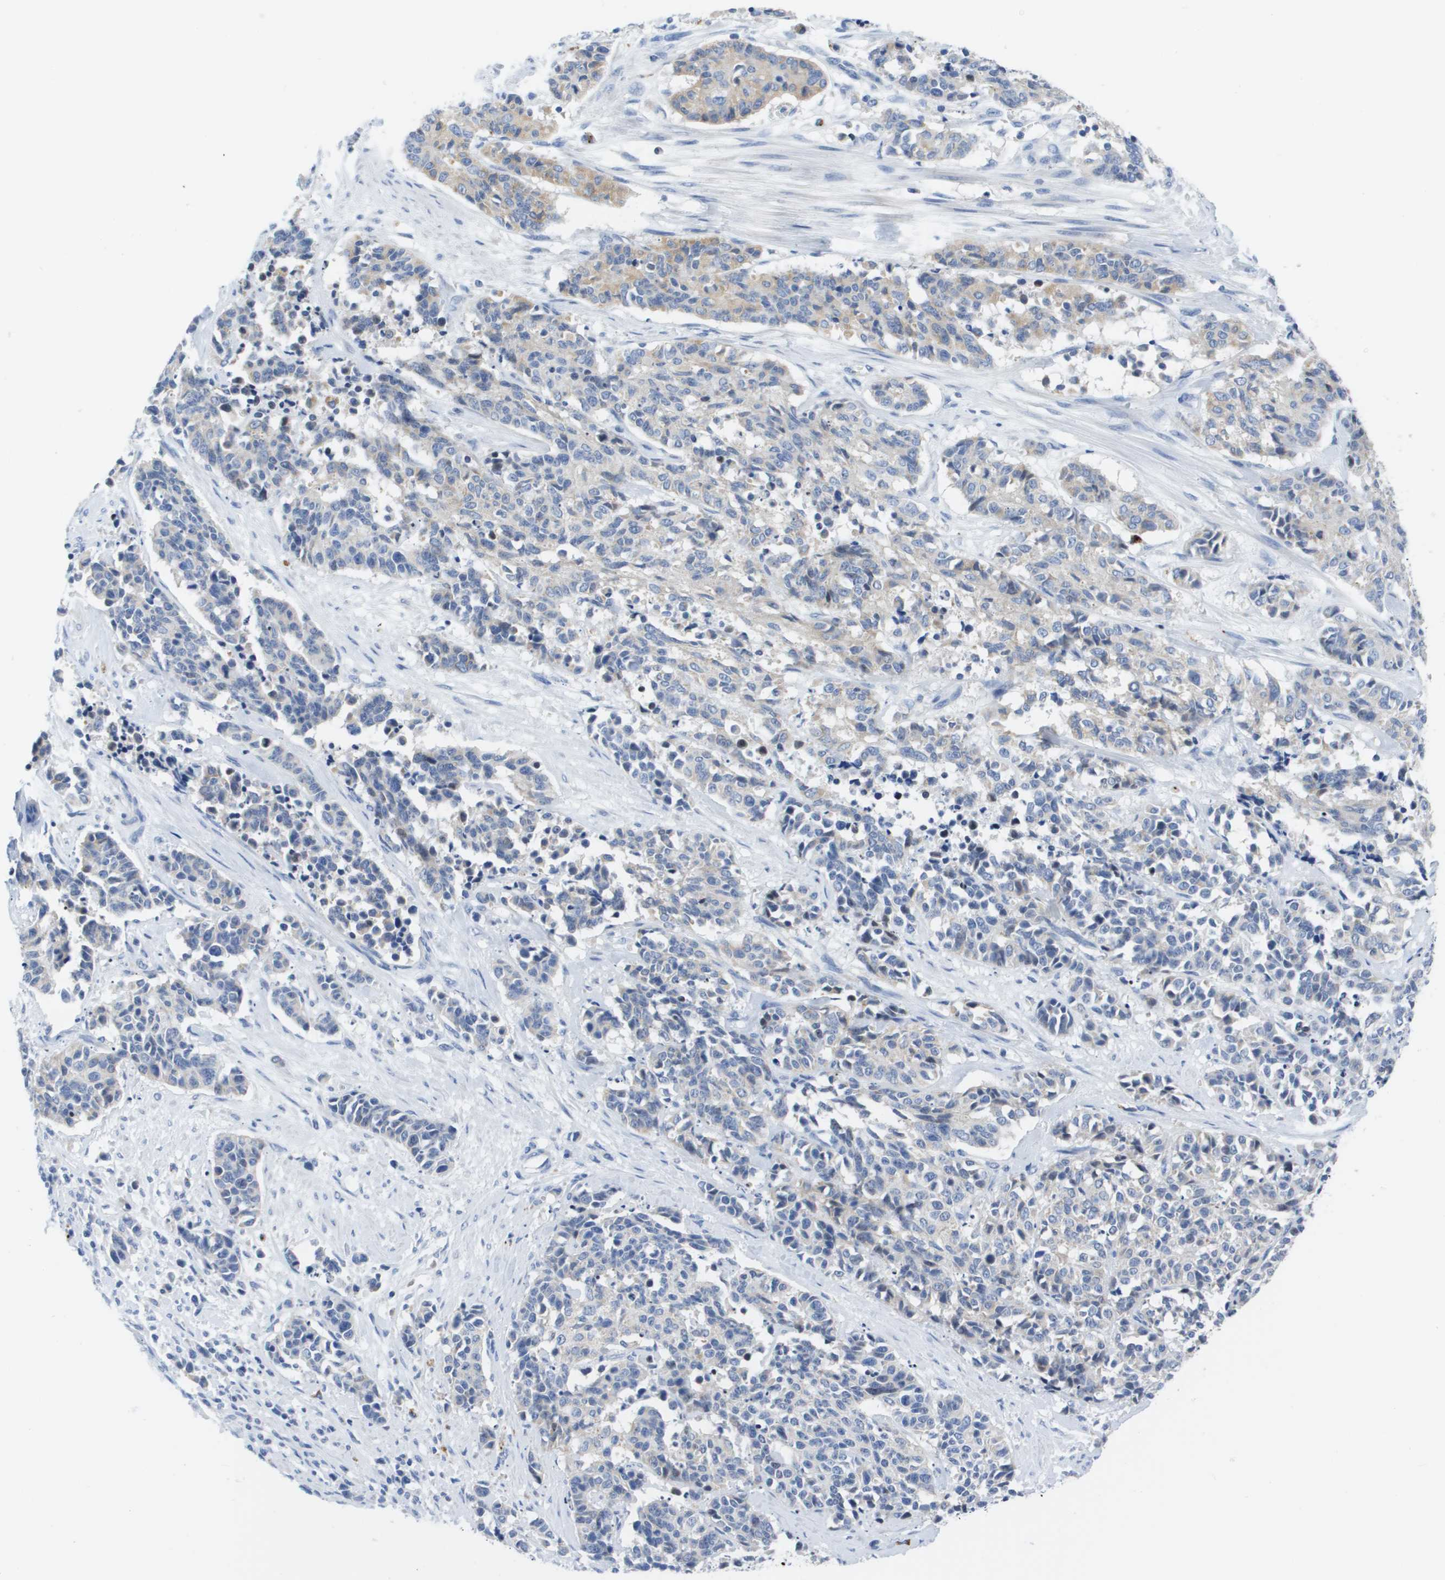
{"staining": {"intensity": "weak", "quantity": "<25%", "location": "cytoplasmic/membranous"}, "tissue": "cervical cancer", "cell_type": "Tumor cells", "image_type": "cancer", "snomed": [{"axis": "morphology", "description": "Squamous cell carcinoma, NOS"}, {"axis": "topography", "description": "Cervix"}], "caption": "Photomicrograph shows no protein expression in tumor cells of squamous cell carcinoma (cervical) tissue.", "gene": "MS4A1", "patient": {"sex": "female", "age": 35}}